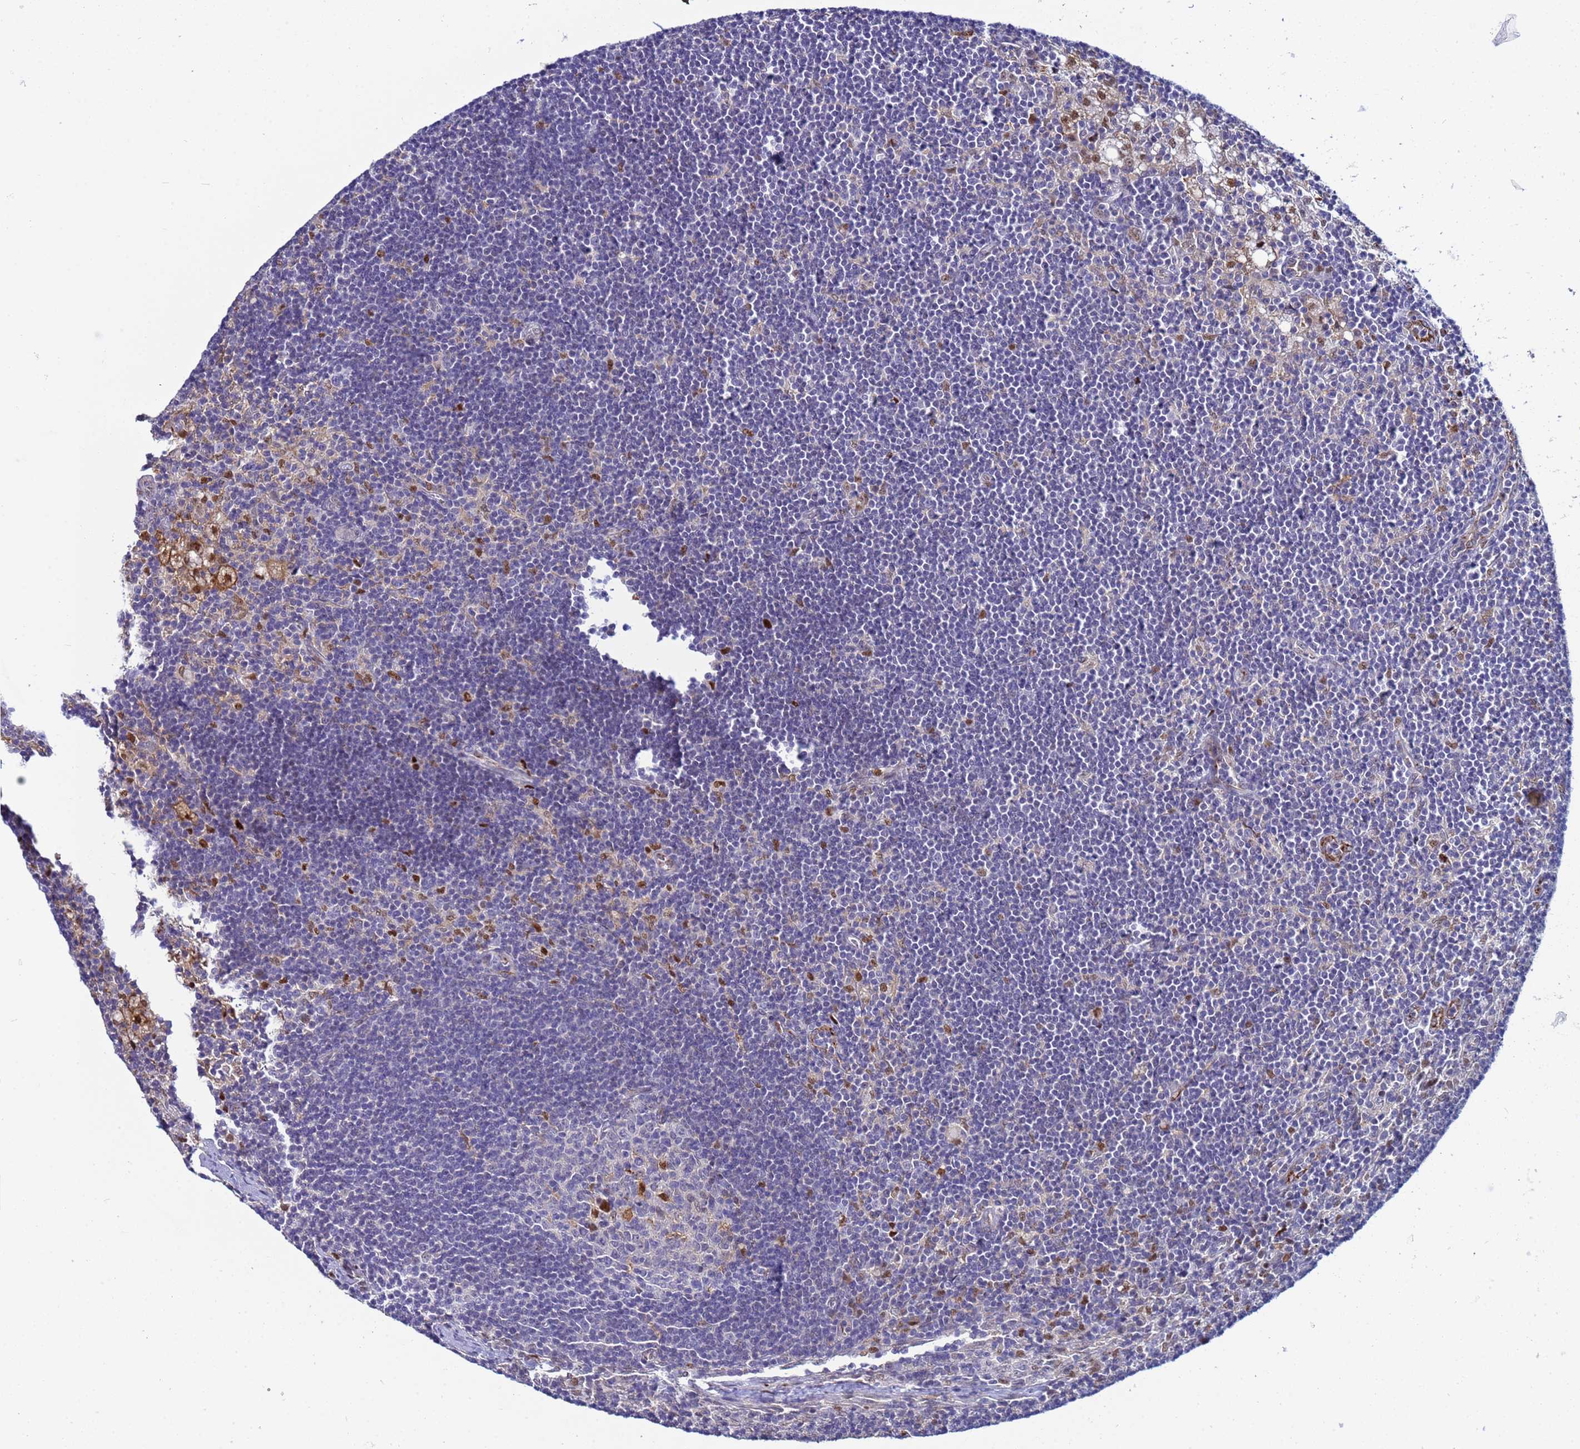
{"staining": {"intensity": "strong", "quantity": "<25%", "location": "nuclear"}, "tissue": "lymph node", "cell_type": "Germinal center cells", "image_type": "normal", "snomed": [{"axis": "morphology", "description": "Normal tissue, NOS"}, {"axis": "topography", "description": "Lymph node"}], "caption": "An IHC image of unremarkable tissue is shown. Protein staining in brown labels strong nuclear positivity in lymph node within germinal center cells.", "gene": "SLC25A37", "patient": {"sex": "male", "age": 24}}